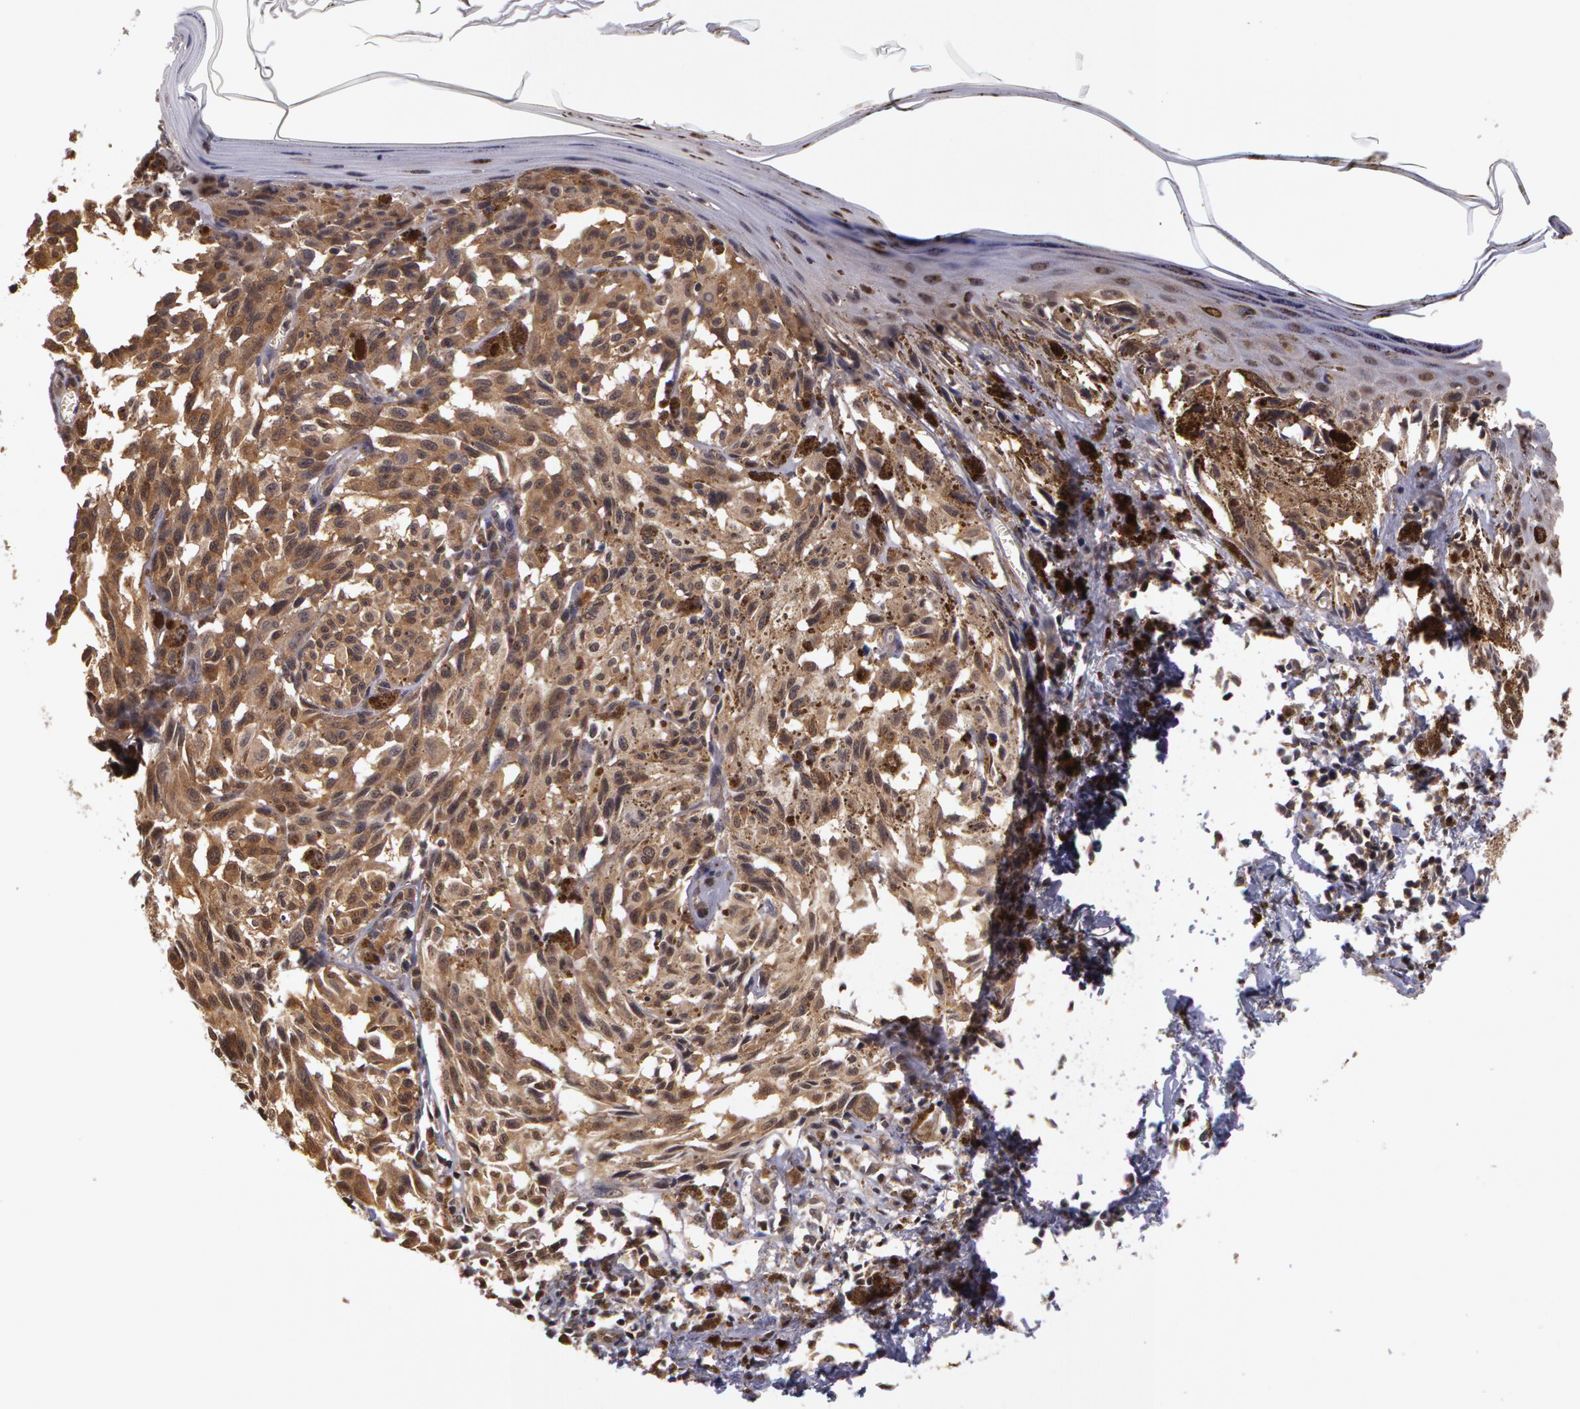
{"staining": {"intensity": "weak", "quantity": ">75%", "location": "cytoplasmic/membranous"}, "tissue": "melanoma", "cell_type": "Tumor cells", "image_type": "cancer", "snomed": [{"axis": "morphology", "description": "Malignant melanoma, NOS"}, {"axis": "topography", "description": "Skin"}], "caption": "A high-resolution histopathology image shows immunohistochemistry (IHC) staining of malignant melanoma, which displays weak cytoplasmic/membranous expression in approximately >75% of tumor cells.", "gene": "AHSA1", "patient": {"sex": "female", "age": 72}}